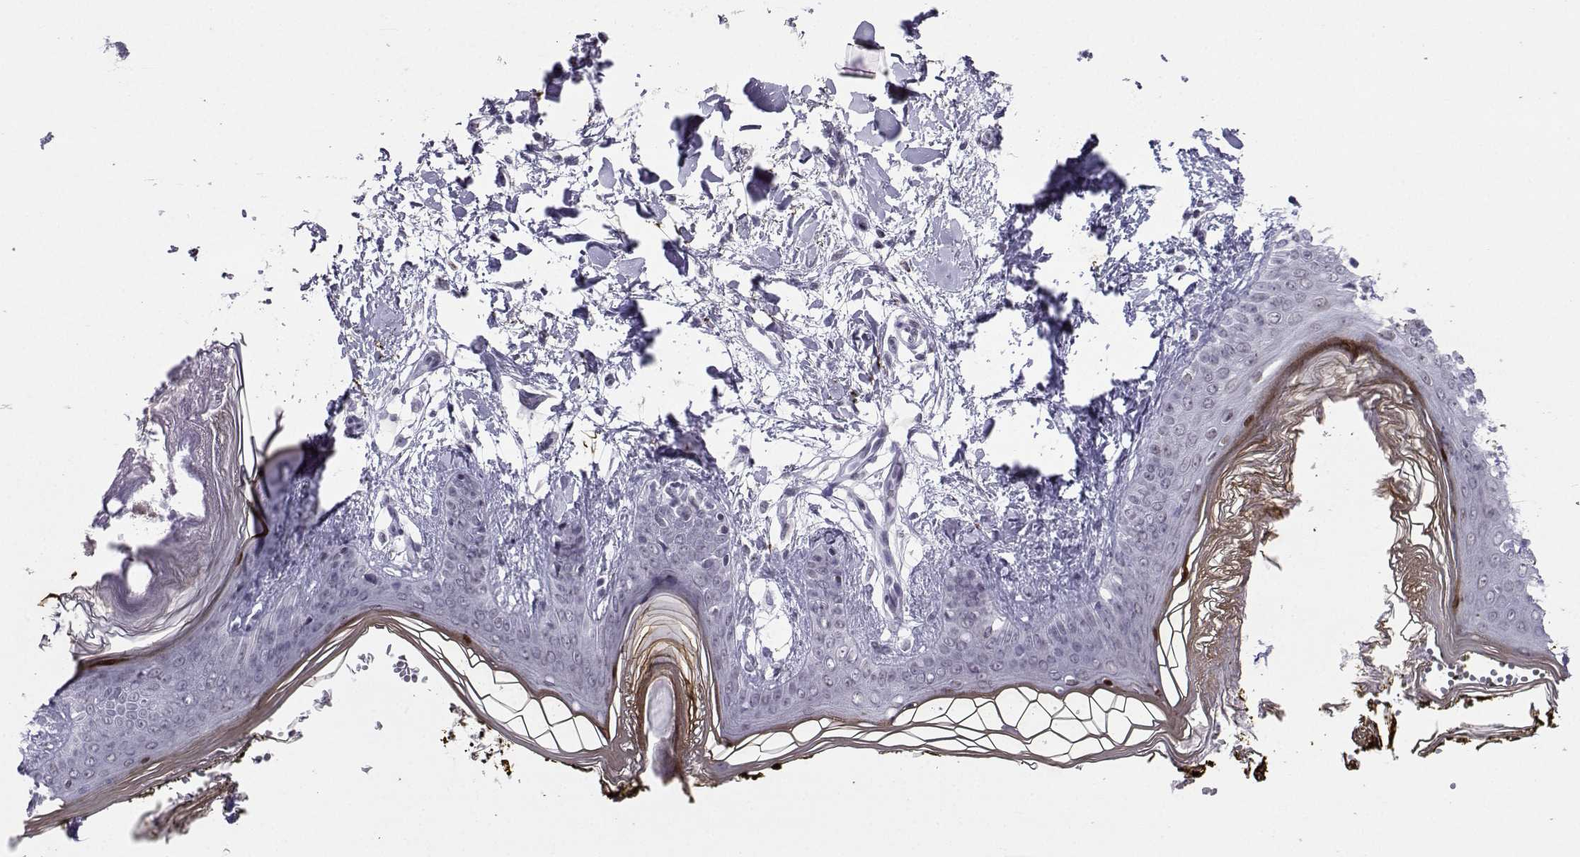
{"staining": {"intensity": "negative", "quantity": "none", "location": "none"}, "tissue": "skin", "cell_type": "Fibroblasts", "image_type": "normal", "snomed": [{"axis": "morphology", "description": "Normal tissue, NOS"}, {"axis": "topography", "description": "Skin"}], "caption": "Fibroblasts are negative for protein expression in benign human skin. (DAB IHC with hematoxylin counter stain).", "gene": "LORICRIN", "patient": {"sex": "female", "age": 34}}